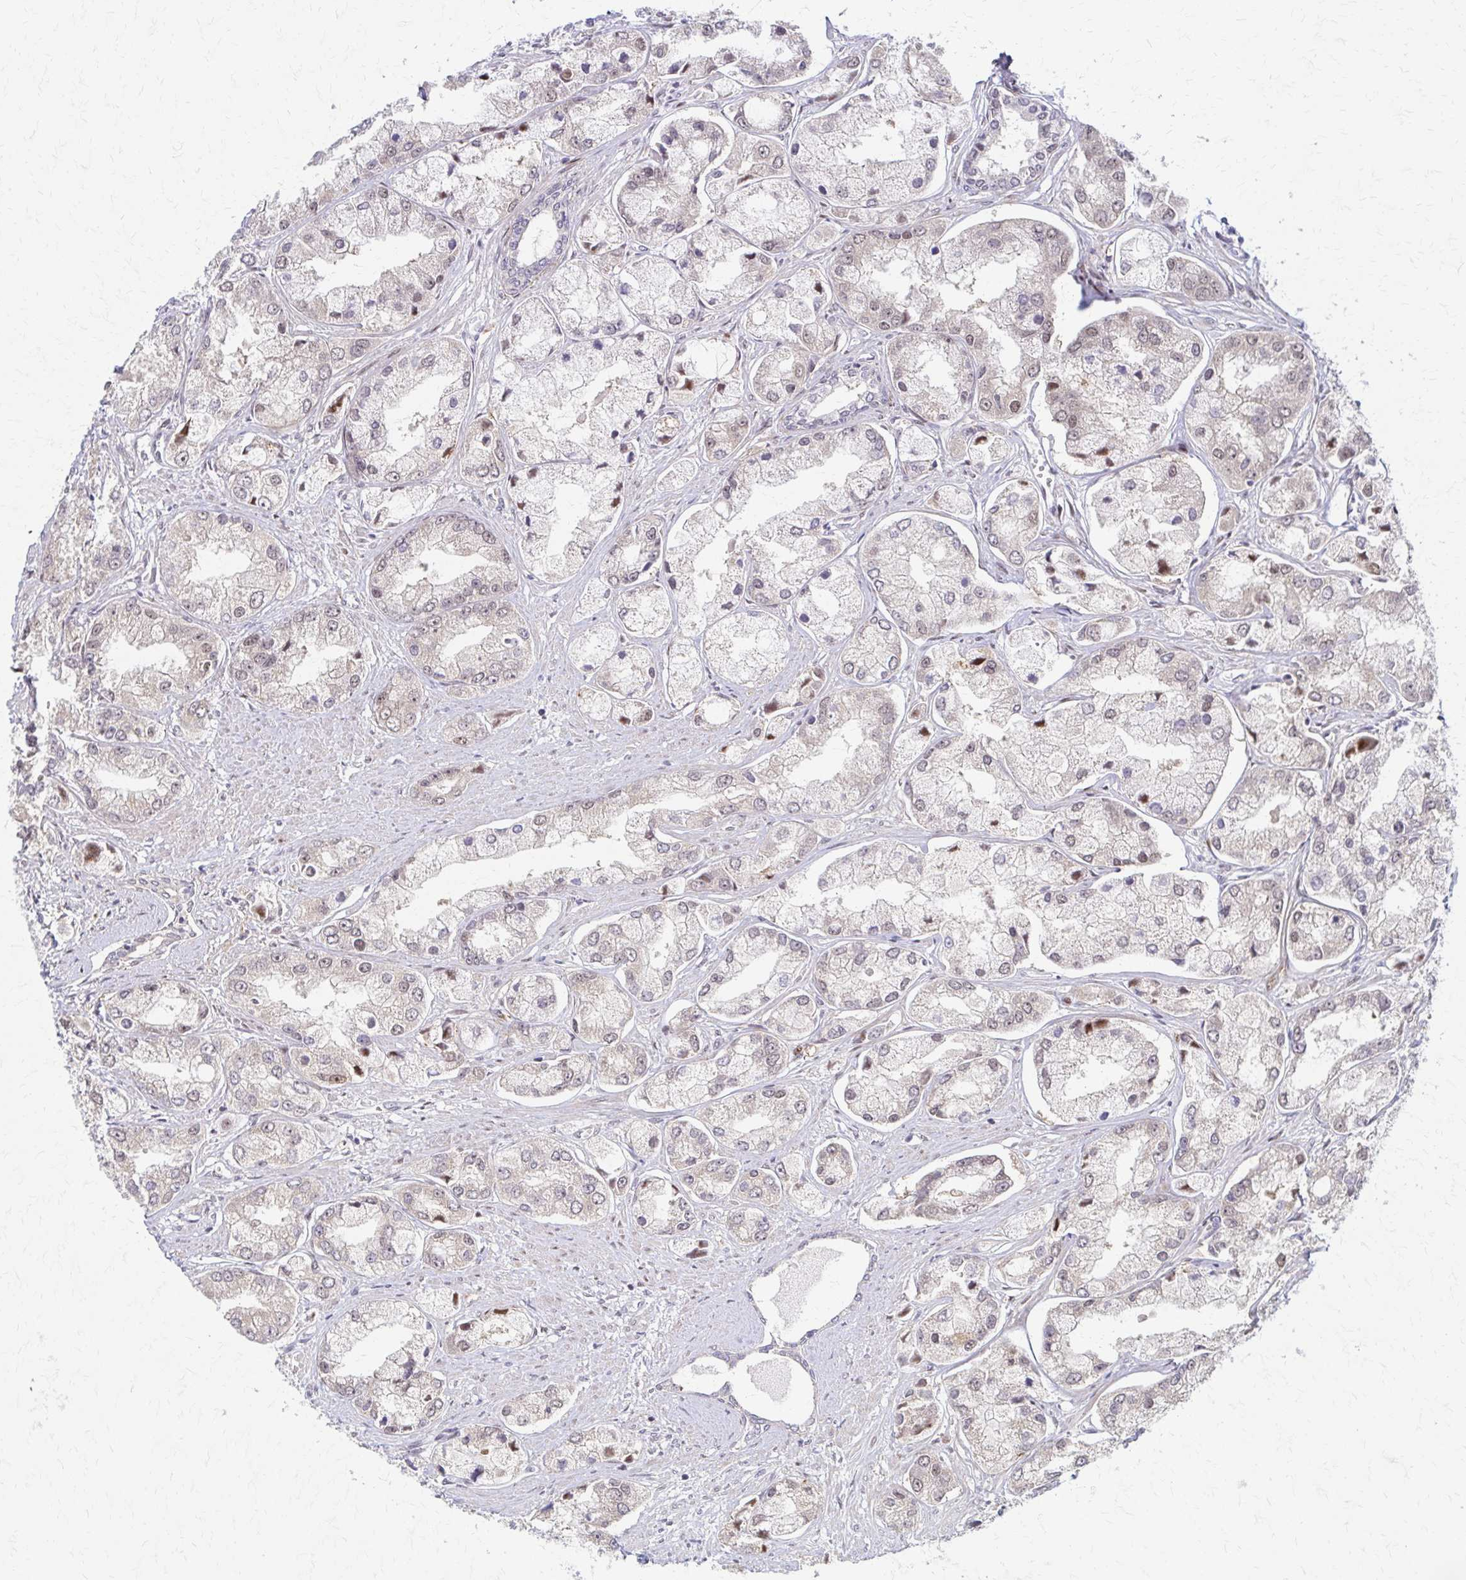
{"staining": {"intensity": "weak", "quantity": "<25%", "location": "nuclear"}, "tissue": "prostate cancer", "cell_type": "Tumor cells", "image_type": "cancer", "snomed": [{"axis": "morphology", "description": "Adenocarcinoma, Low grade"}, {"axis": "topography", "description": "Prostate"}], "caption": "Immunohistochemistry histopathology image of human prostate adenocarcinoma (low-grade) stained for a protein (brown), which reveals no positivity in tumor cells. (DAB (3,3'-diaminobenzidine) IHC, high magnification).", "gene": "PSMD7", "patient": {"sex": "male", "age": 69}}